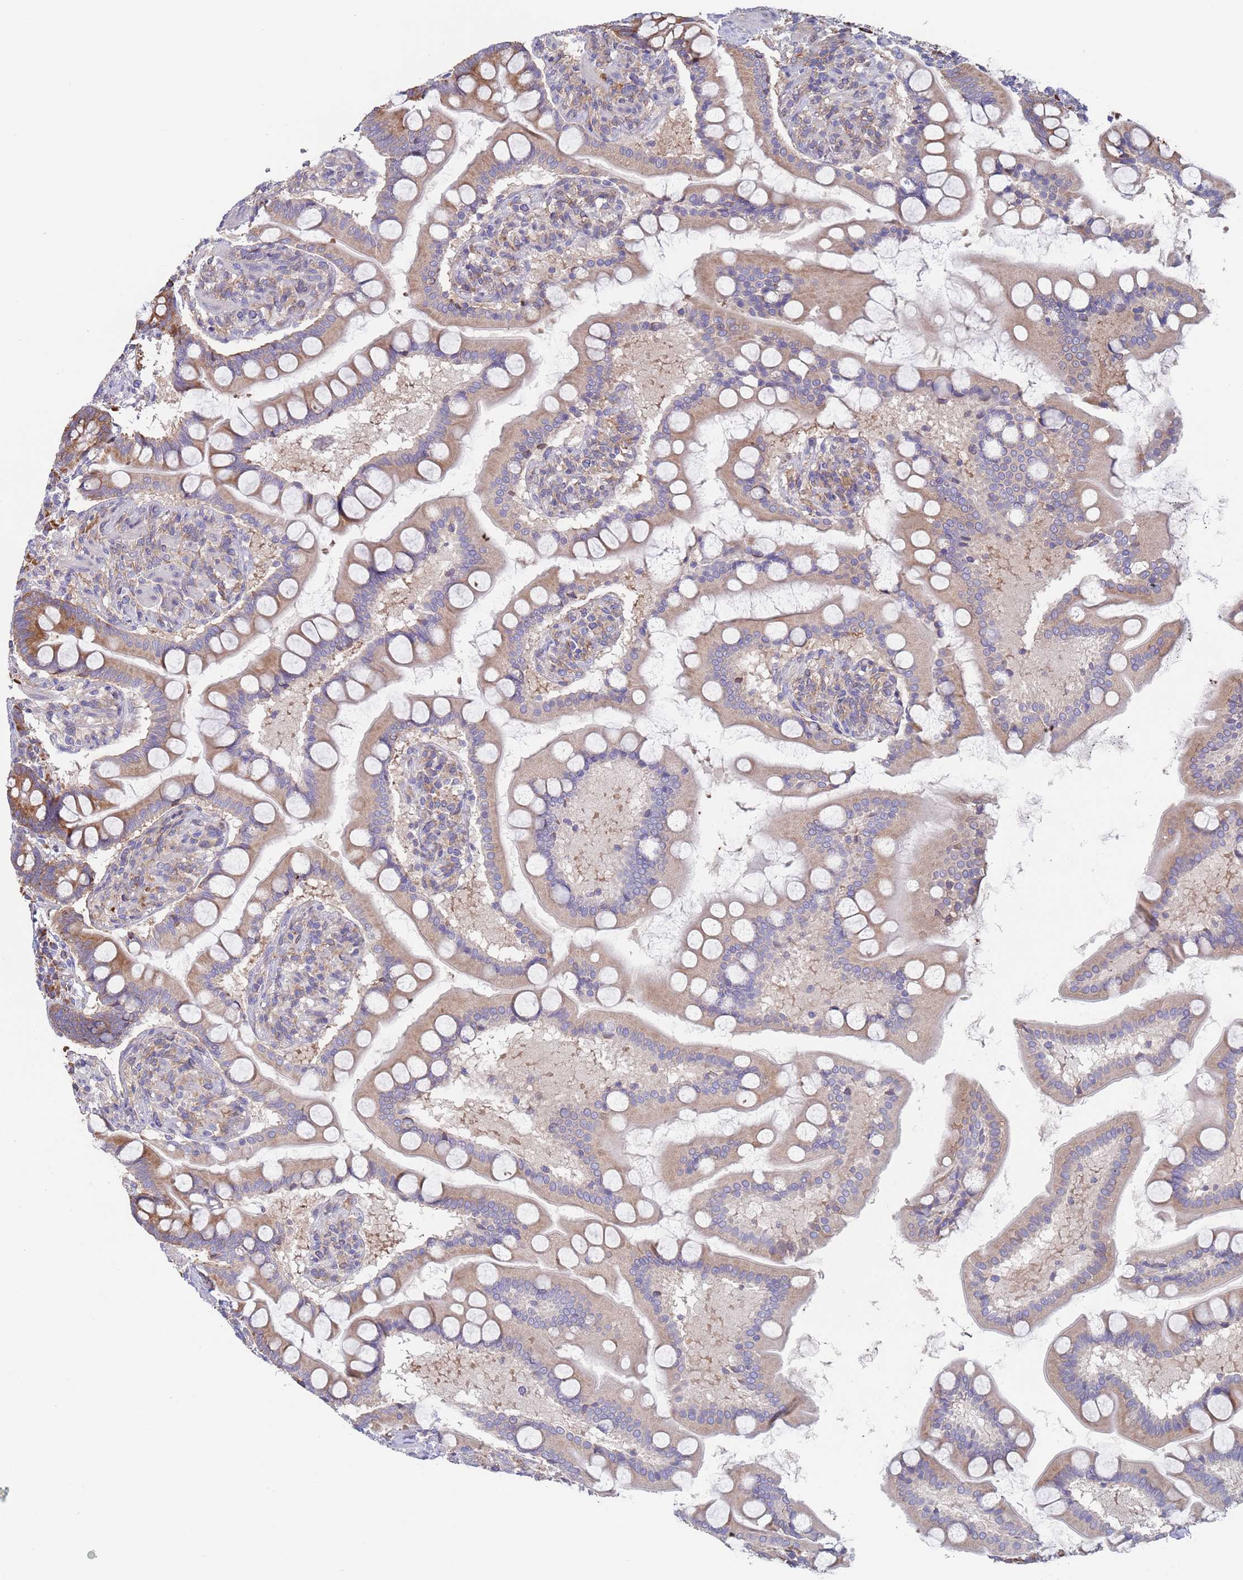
{"staining": {"intensity": "weak", "quantity": ">75%", "location": "cytoplasmic/membranous"}, "tissue": "small intestine", "cell_type": "Glandular cells", "image_type": "normal", "snomed": [{"axis": "morphology", "description": "Normal tissue, NOS"}, {"axis": "topography", "description": "Small intestine"}], "caption": "Small intestine stained with immunohistochemistry (IHC) shows weak cytoplasmic/membranous expression in approximately >75% of glandular cells.", "gene": "ENSG00000286098", "patient": {"sex": "male", "age": 41}}